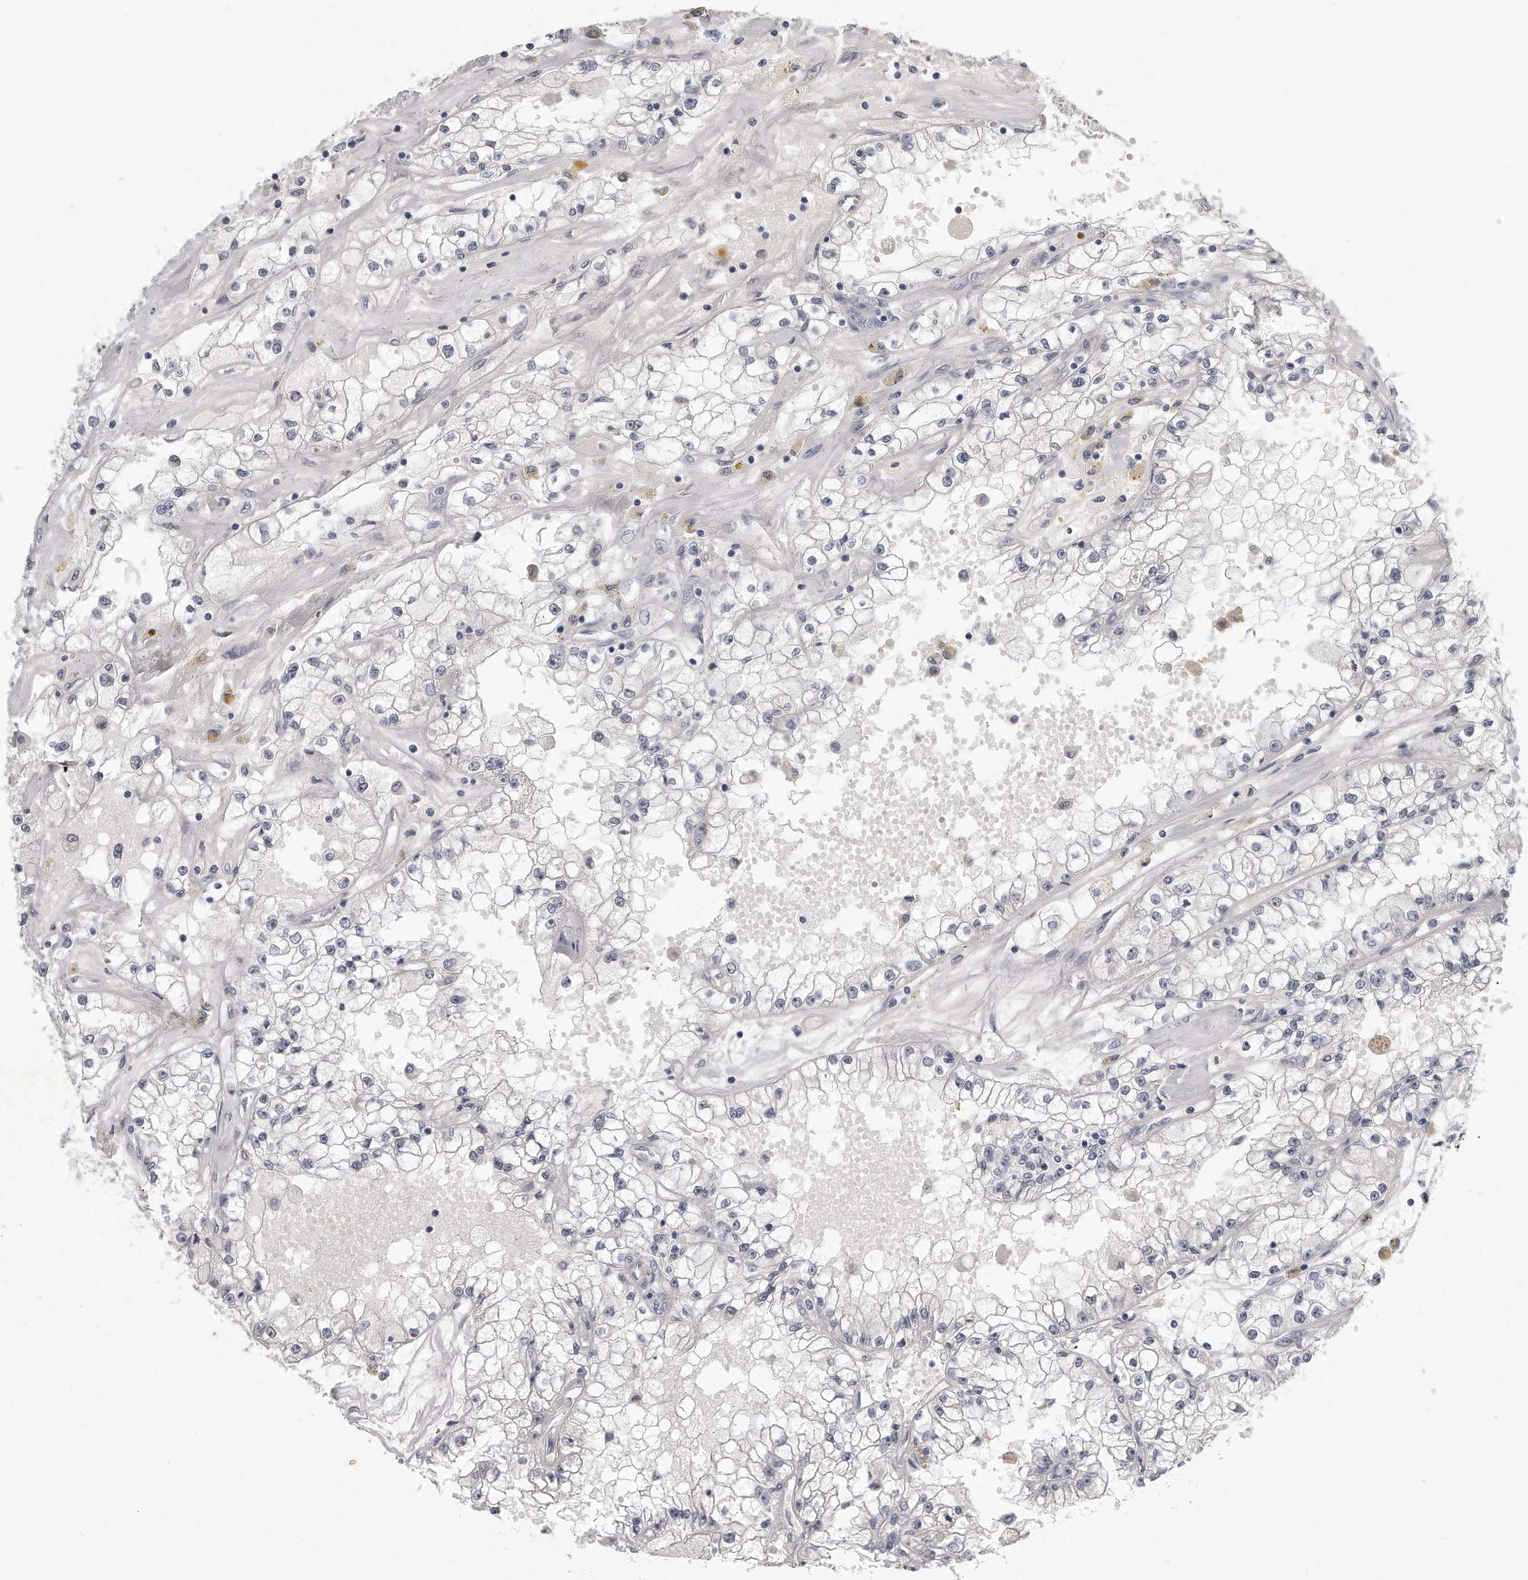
{"staining": {"intensity": "negative", "quantity": "none", "location": "none"}, "tissue": "renal cancer", "cell_type": "Tumor cells", "image_type": "cancer", "snomed": [{"axis": "morphology", "description": "Adenocarcinoma, NOS"}, {"axis": "topography", "description": "Kidney"}], "caption": "Tumor cells show no significant protein staining in renal adenocarcinoma.", "gene": "CTBP2", "patient": {"sex": "male", "age": 56}}